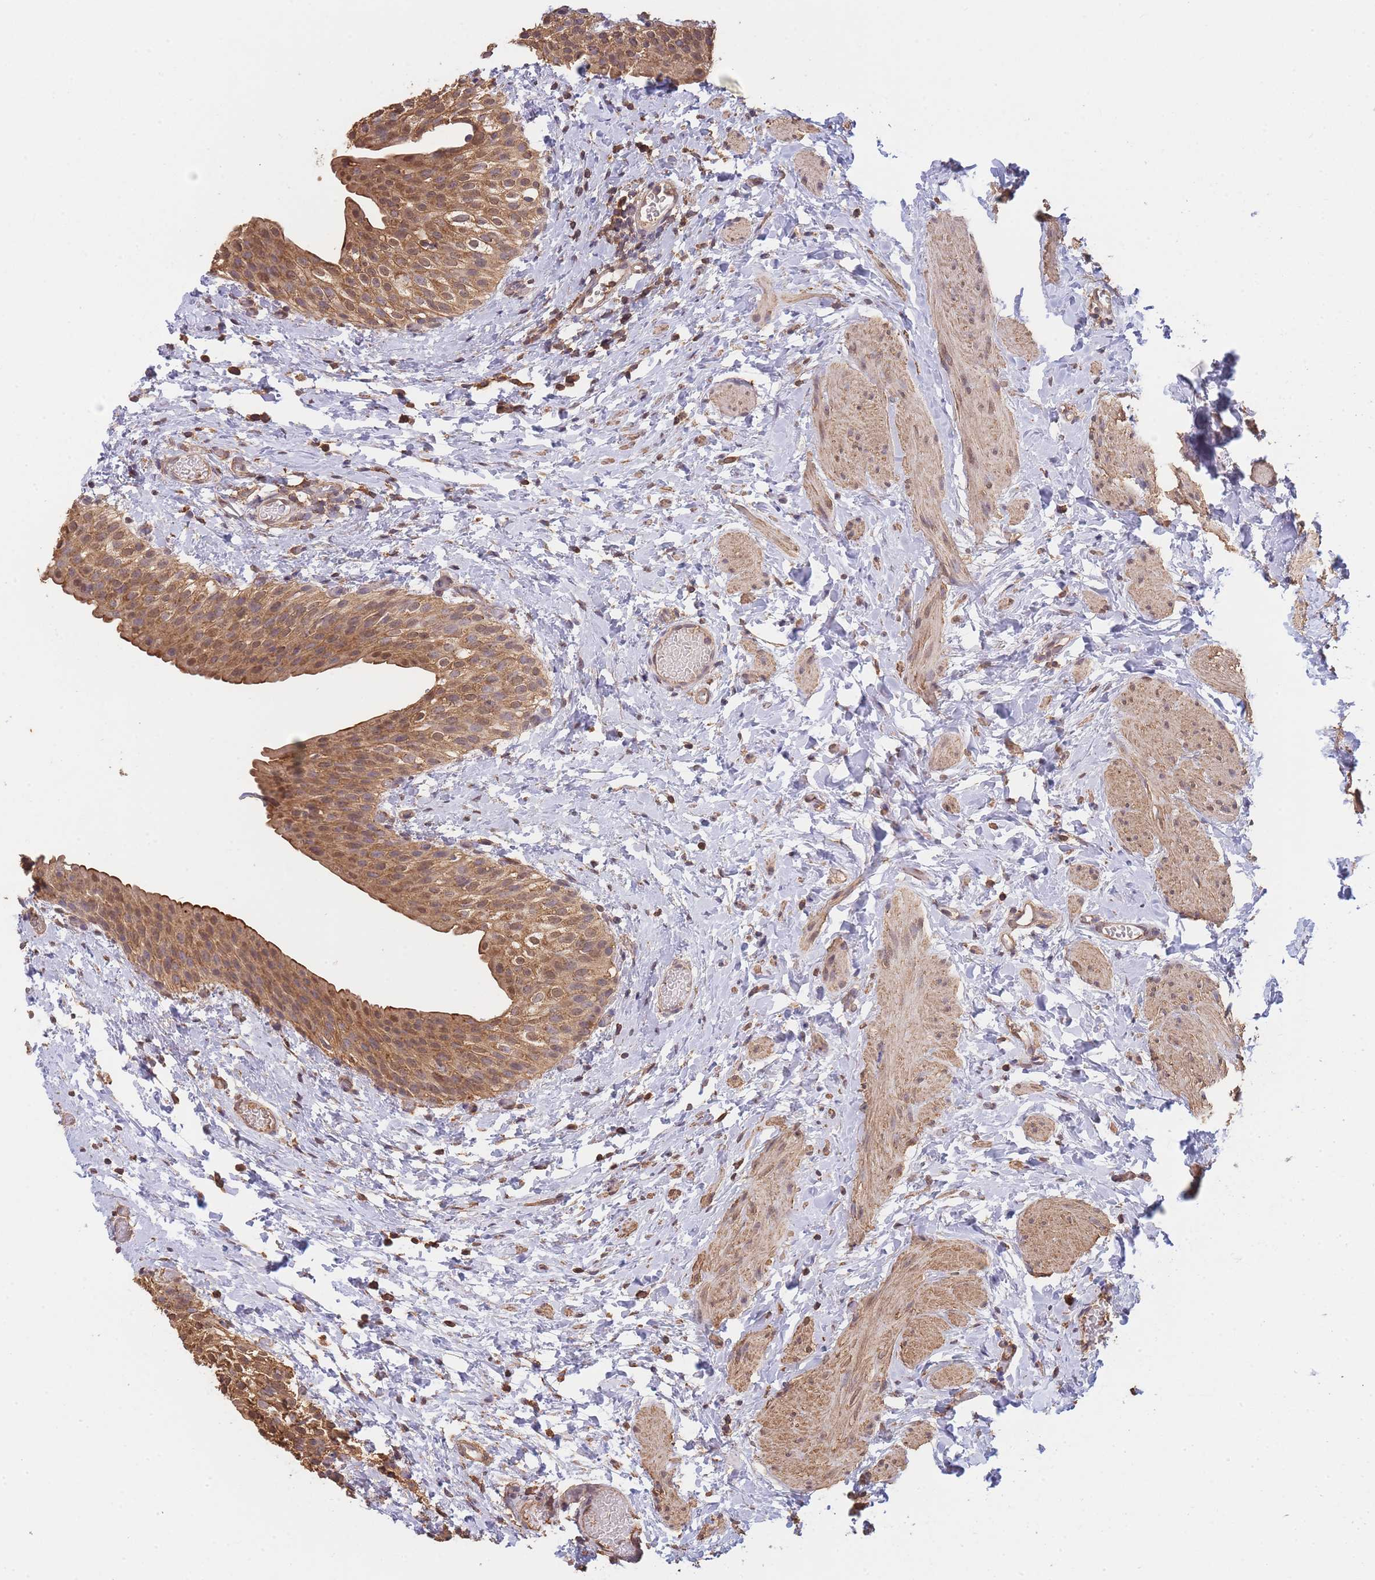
{"staining": {"intensity": "moderate", "quantity": ">75%", "location": "cytoplasmic/membranous"}, "tissue": "urinary bladder", "cell_type": "Urothelial cells", "image_type": "normal", "snomed": [{"axis": "morphology", "description": "Normal tissue, NOS"}, {"axis": "topography", "description": "Urinary bladder"}], "caption": "Protein expression analysis of normal urinary bladder shows moderate cytoplasmic/membranous staining in approximately >75% of urothelial cells. The staining is performed using DAB (3,3'-diaminobenzidine) brown chromogen to label protein expression. The nuclei are counter-stained blue using hematoxylin.", "gene": "METRN", "patient": {"sex": "male", "age": 1}}